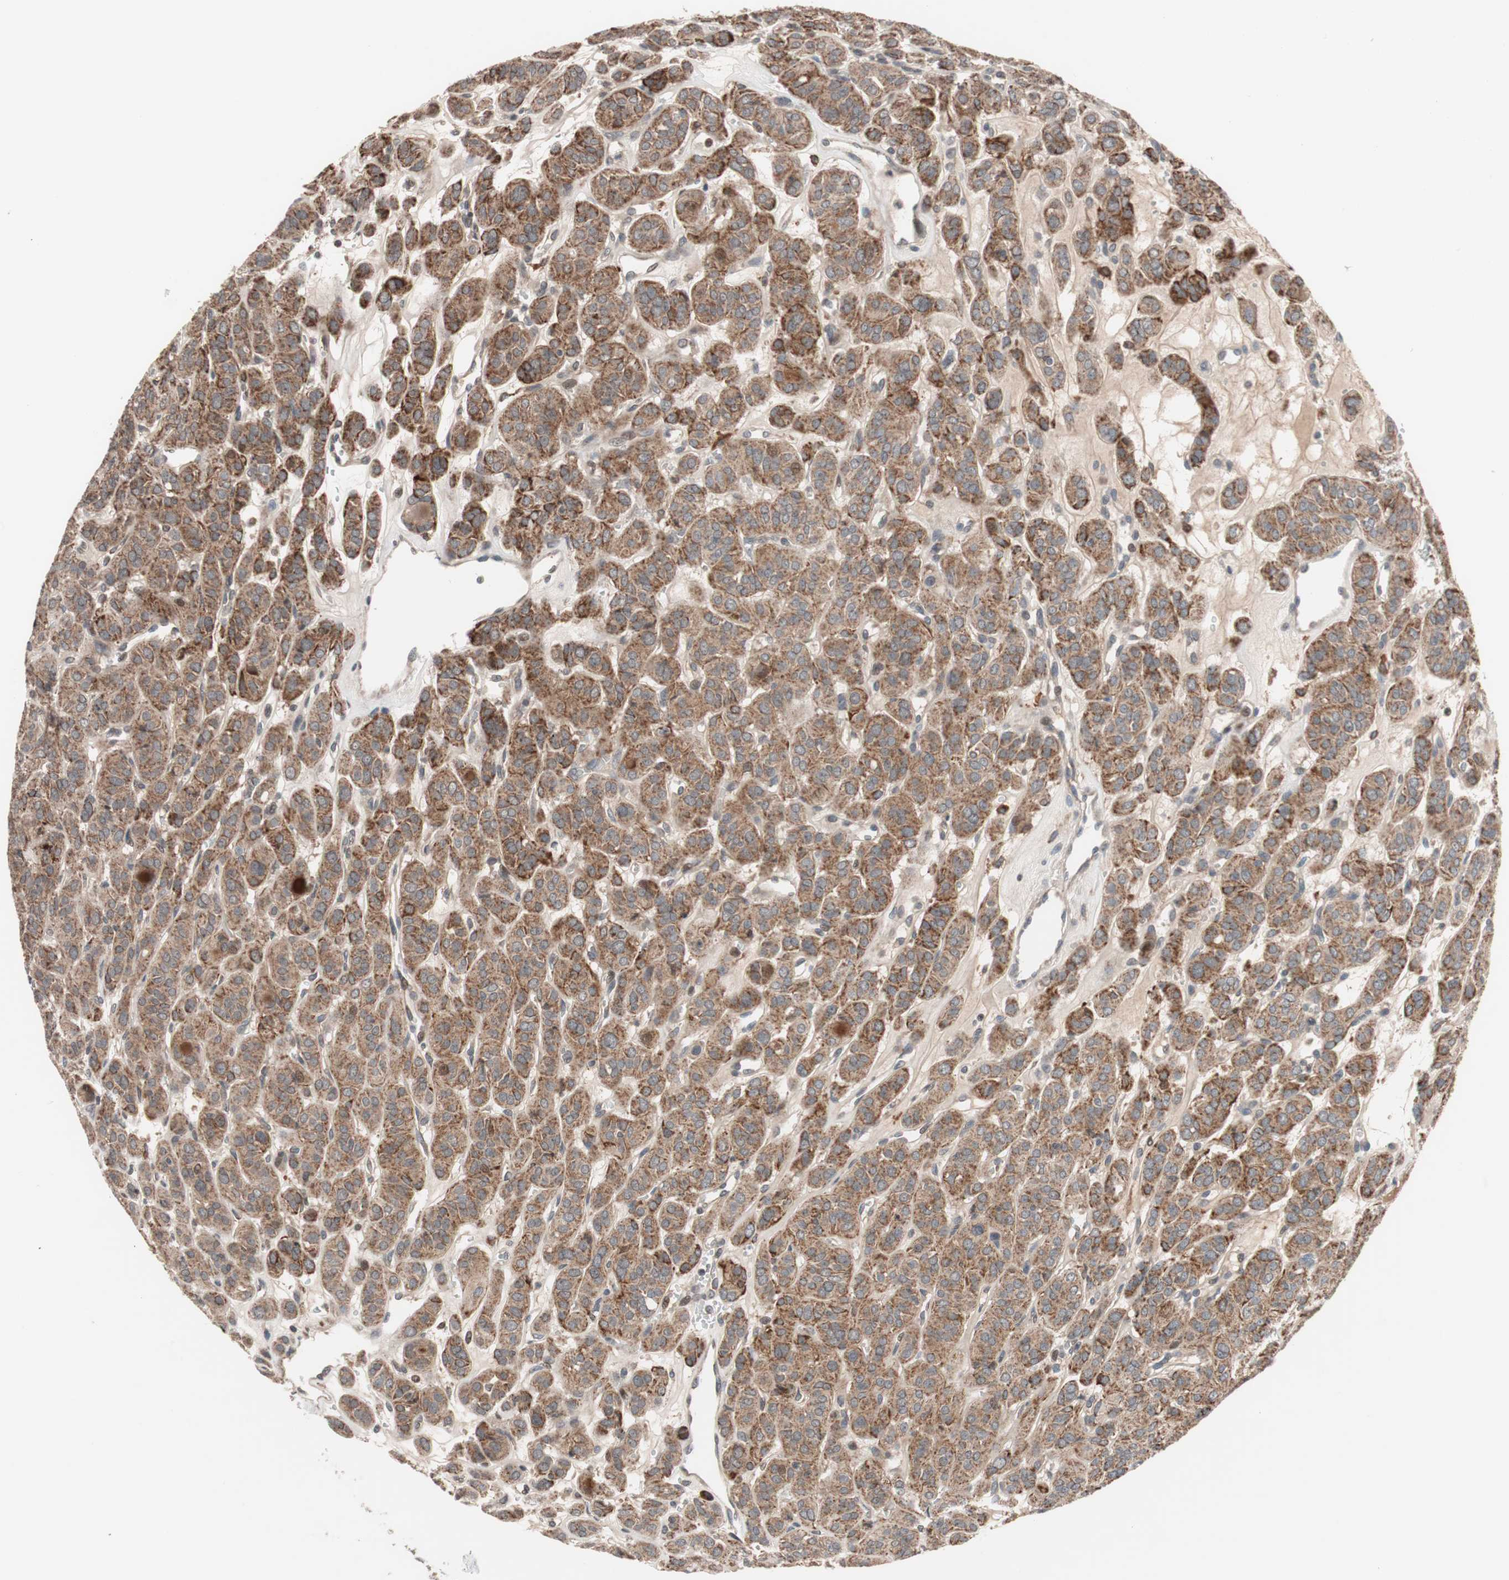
{"staining": {"intensity": "strong", "quantity": ">75%", "location": "cytoplasmic/membranous"}, "tissue": "thyroid cancer", "cell_type": "Tumor cells", "image_type": "cancer", "snomed": [{"axis": "morphology", "description": "Follicular adenoma carcinoma, NOS"}, {"axis": "topography", "description": "Thyroid gland"}], "caption": "Protein expression analysis of human thyroid cancer (follicular adenoma carcinoma) reveals strong cytoplasmic/membranous expression in approximately >75% of tumor cells. (DAB (3,3'-diaminobenzidine) IHC, brown staining for protein, blue staining for nuclei).", "gene": "NF2", "patient": {"sex": "female", "age": 71}}